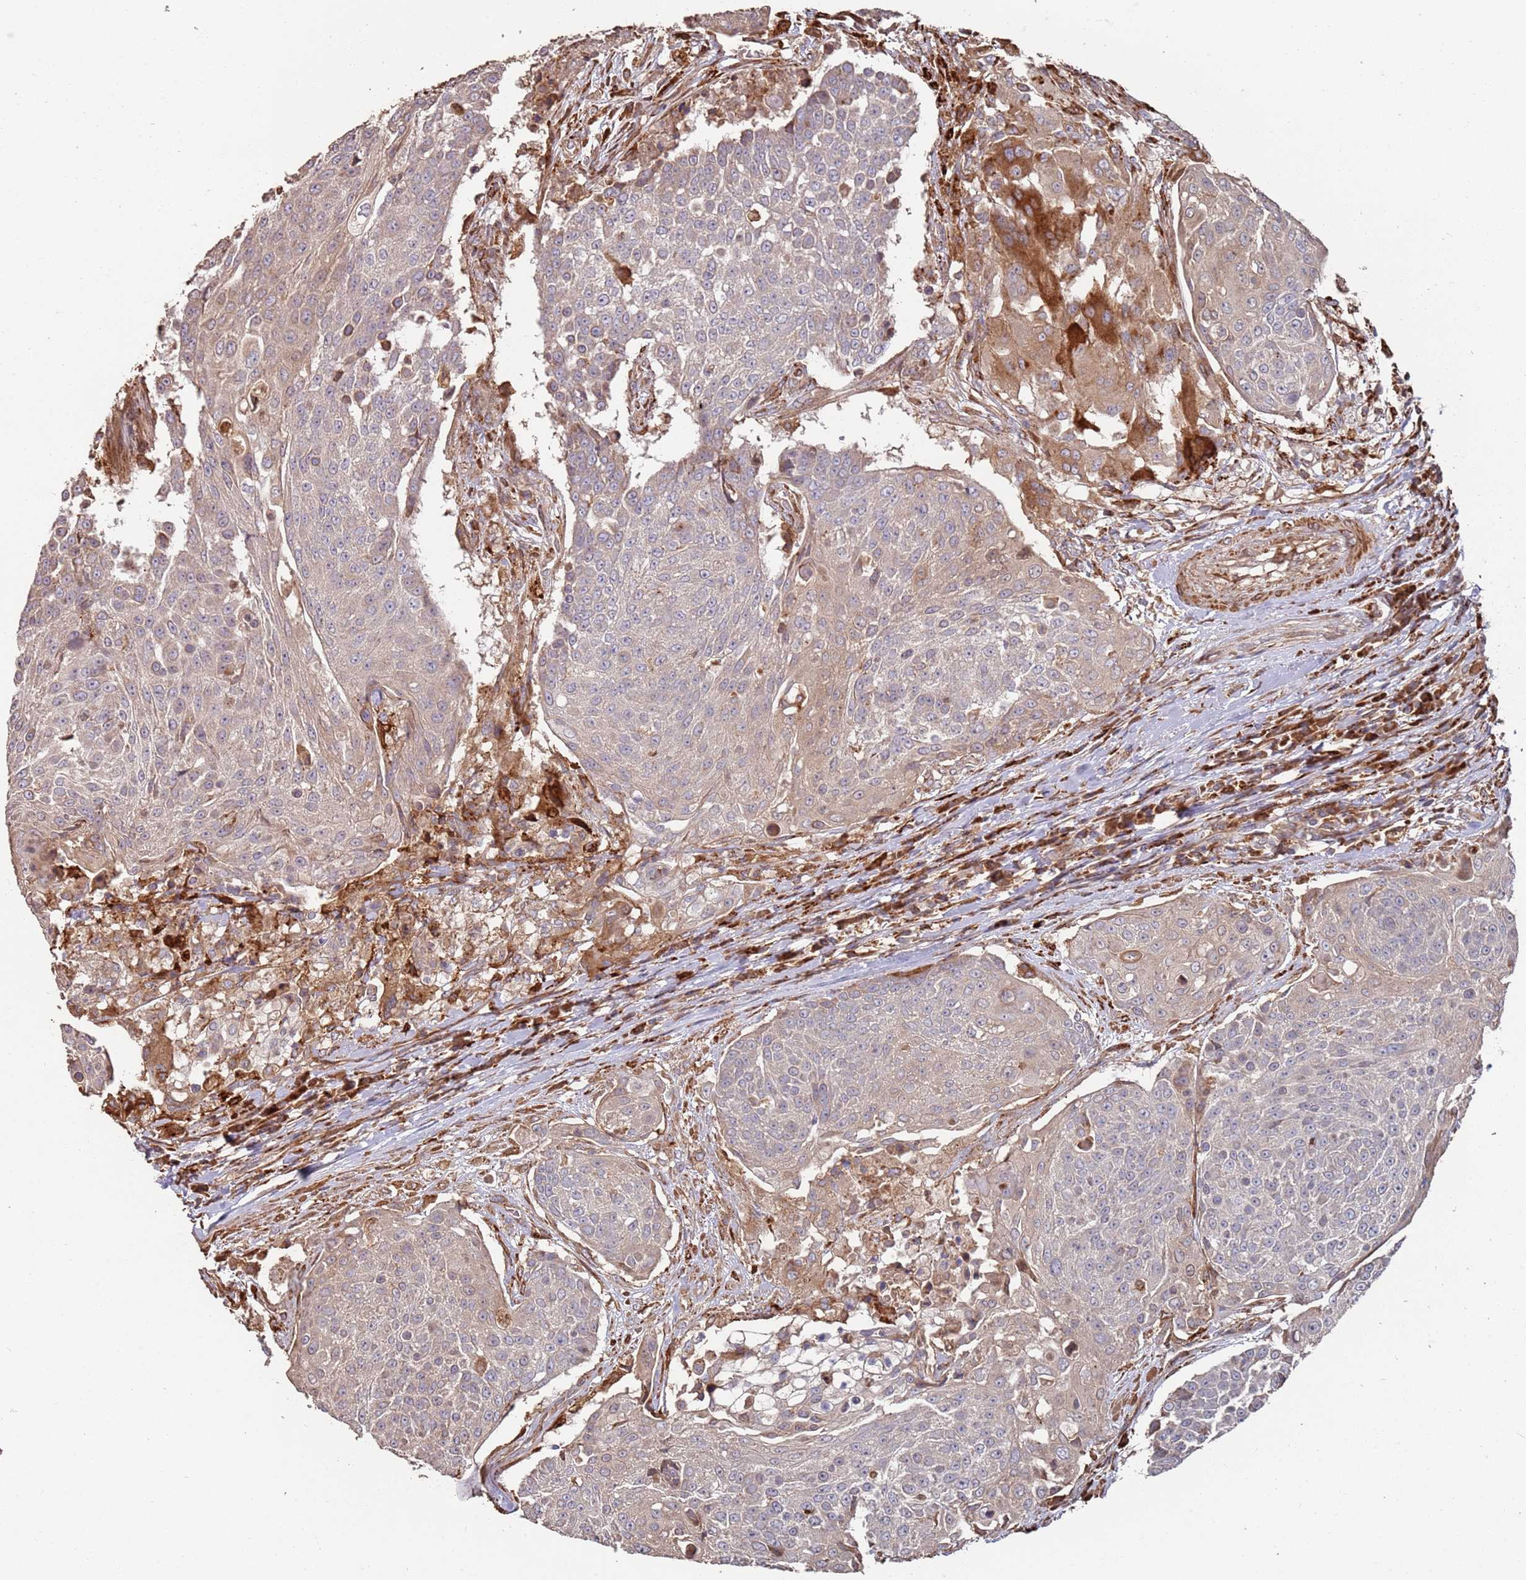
{"staining": {"intensity": "moderate", "quantity": "<25%", "location": "cytoplasmic/membranous"}, "tissue": "urothelial cancer", "cell_type": "Tumor cells", "image_type": "cancer", "snomed": [{"axis": "morphology", "description": "Urothelial carcinoma, High grade"}, {"axis": "topography", "description": "Urinary bladder"}], "caption": "IHC photomicrograph of neoplastic tissue: human urothelial carcinoma (high-grade) stained using IHC displays low levels of moderate protein expression localized specifically in the cytoplasmic/membranous of tumor cells, appearing as a cytoplasmic/membranous brown color.", "gene": "LACC1", "patient": {"sex": "female", "age": 63}}